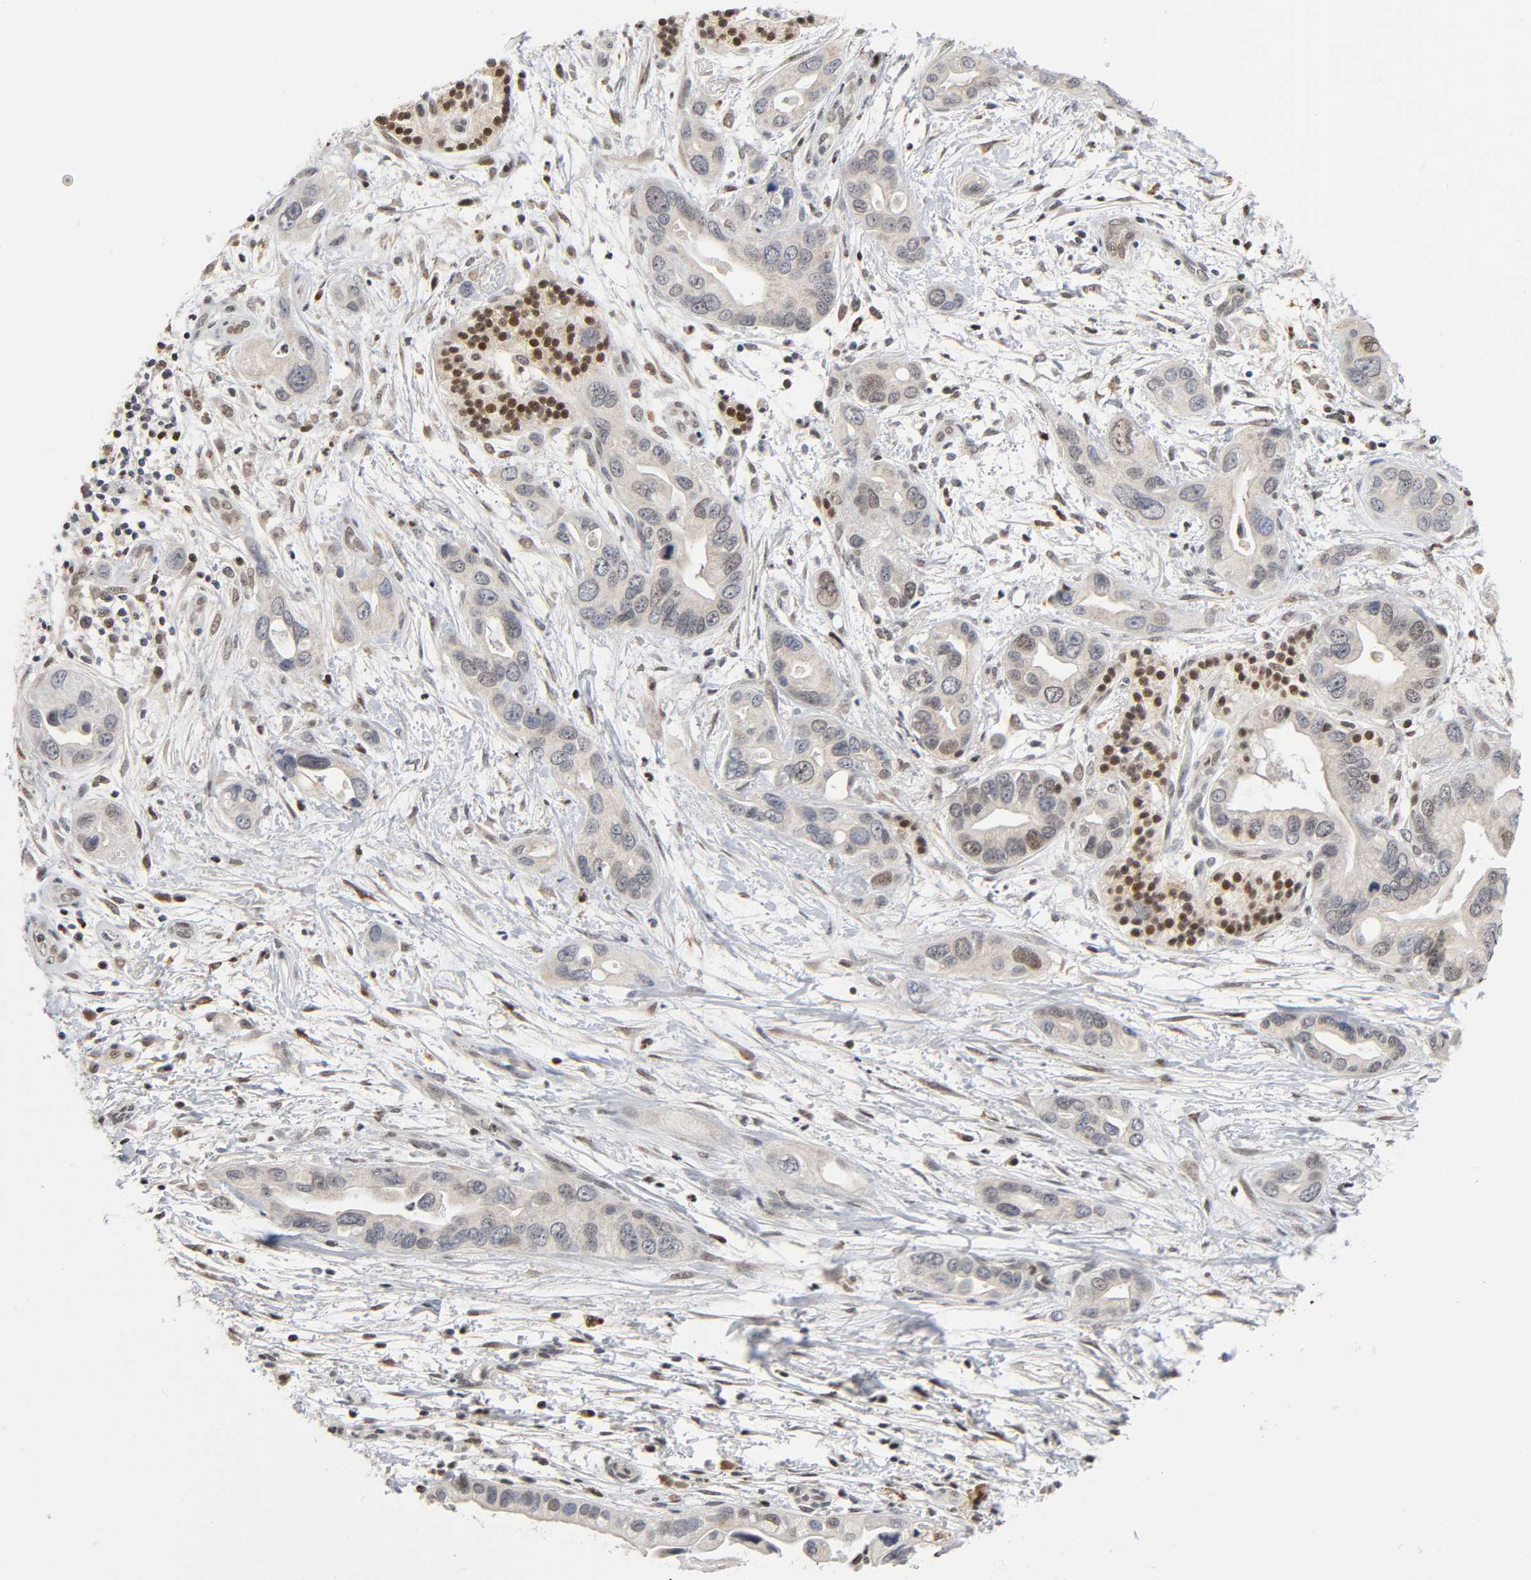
{"staining": {"intensity": "negative", "quantity": "none", "location": "none"}, "tissue": "pancreatic cancer", "cell_type": "Tumor cells", "image_type": "cancer", "snomed": [{"axis": "morphology", "description": "Adenocarcinoma, NOS"}, {"axis": "topography", "description": "Pancreas"}], "caption": "Pancreatic cancer was stained to show a protein in brown. There is no significant positivity in tumor cells. (Stains: DAB (3,3'-diaminobenzidine) IHC with hematoxylin counter stain, Microscopy: brightfield microscopy at high magnification).", "gene": "KAT2B", "patient": {"sex": "female", "age": 77}}